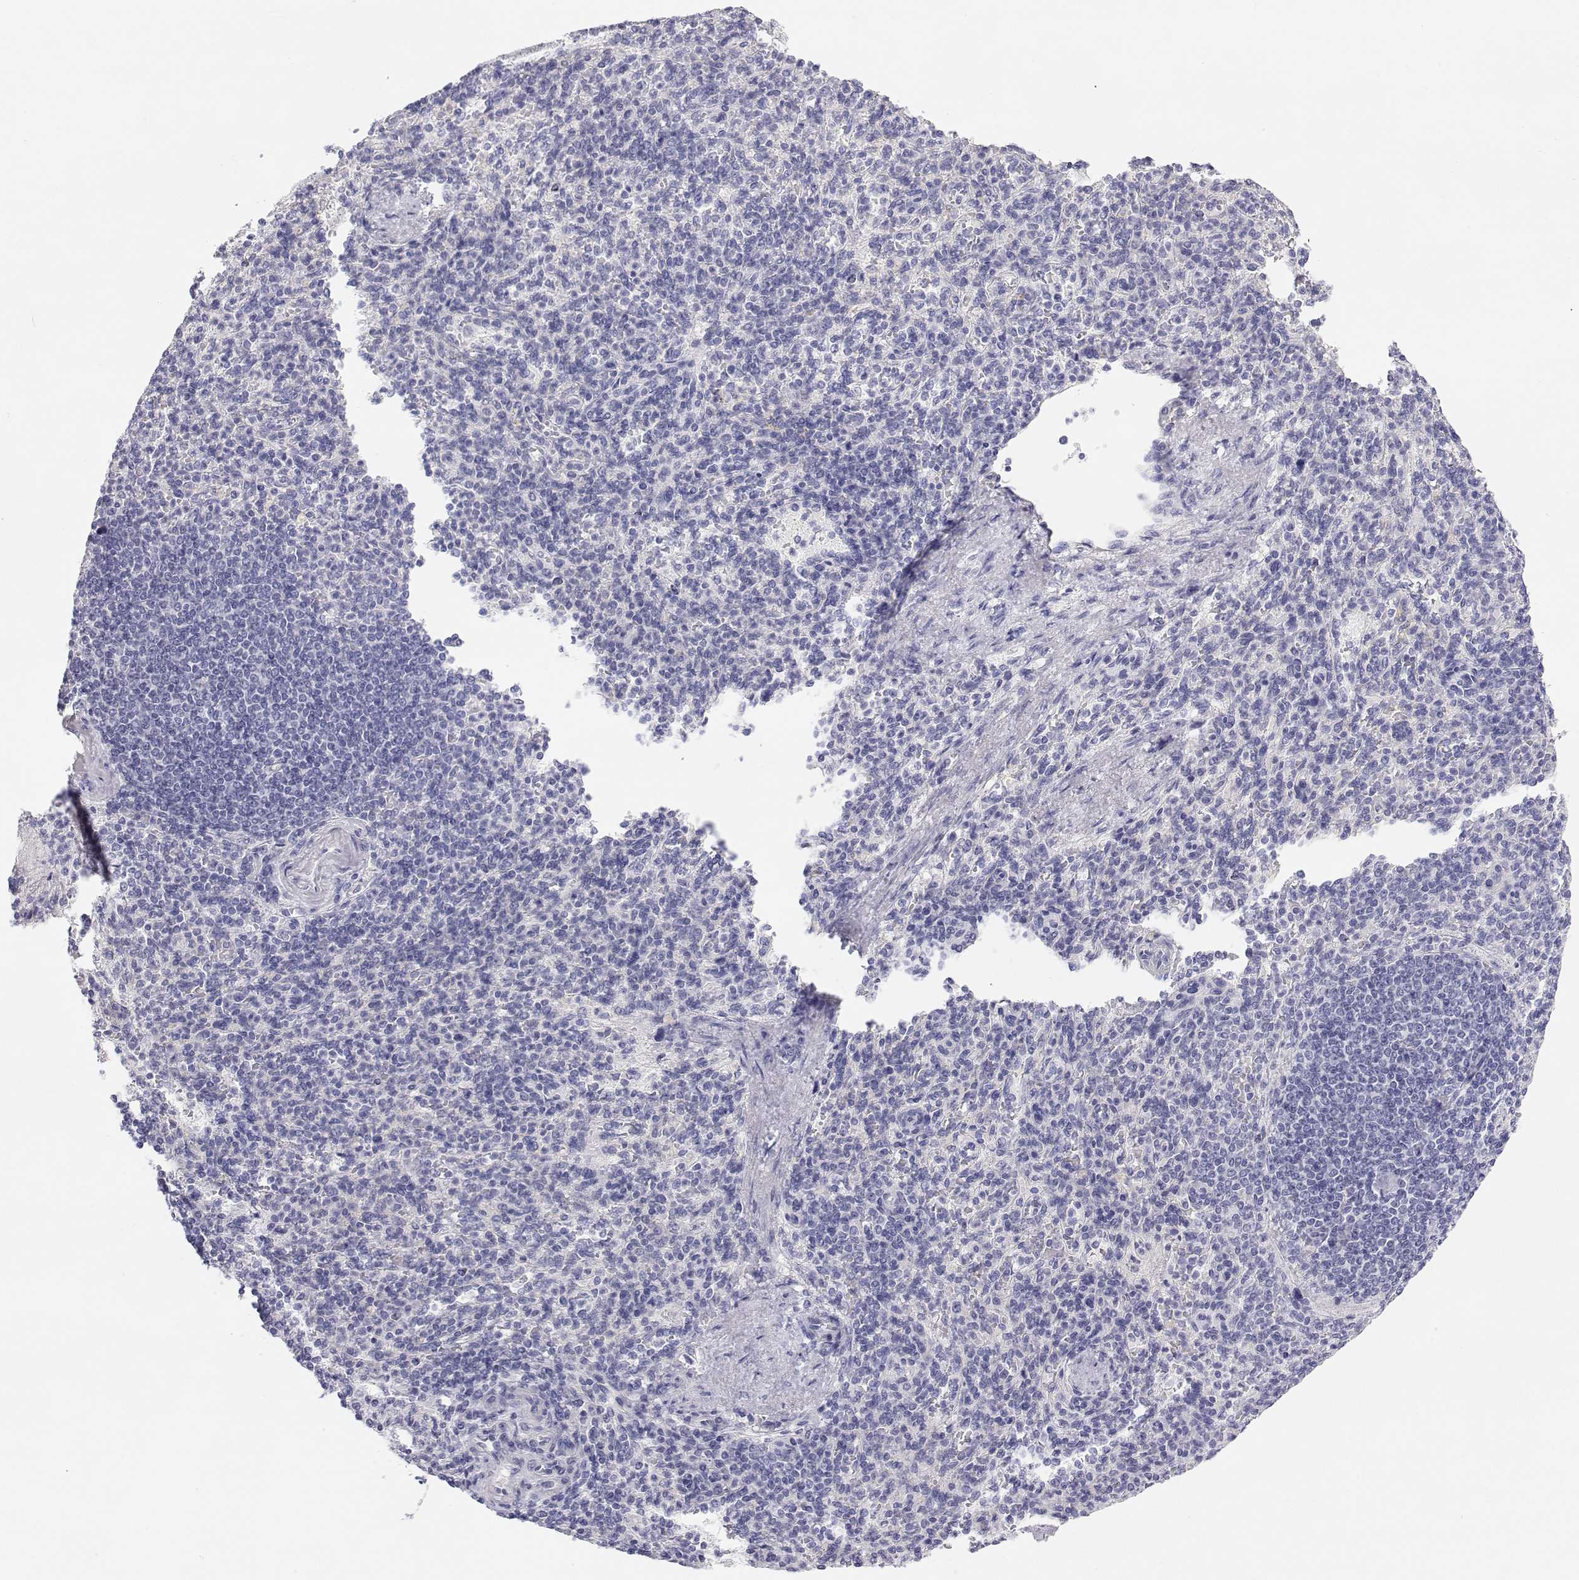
{"staining": {"intensity": "negative", "quantity": "none", "location": "none"}, "tissue": "spleen", "cell_type": "Cells in red pulp", "image_type": "normal", "snomed": [{"axis": "morphology", "description": "Normal tissue, NOS"}, {"axis": "topography", "description": "Spleen"}], "caption": "This is an IHC photomicrograph of unremarkable spleen. There is no expression in cells in red pulp.", "gene": "ANKRD65", "patient": {"sex": "female", "age": 74}}